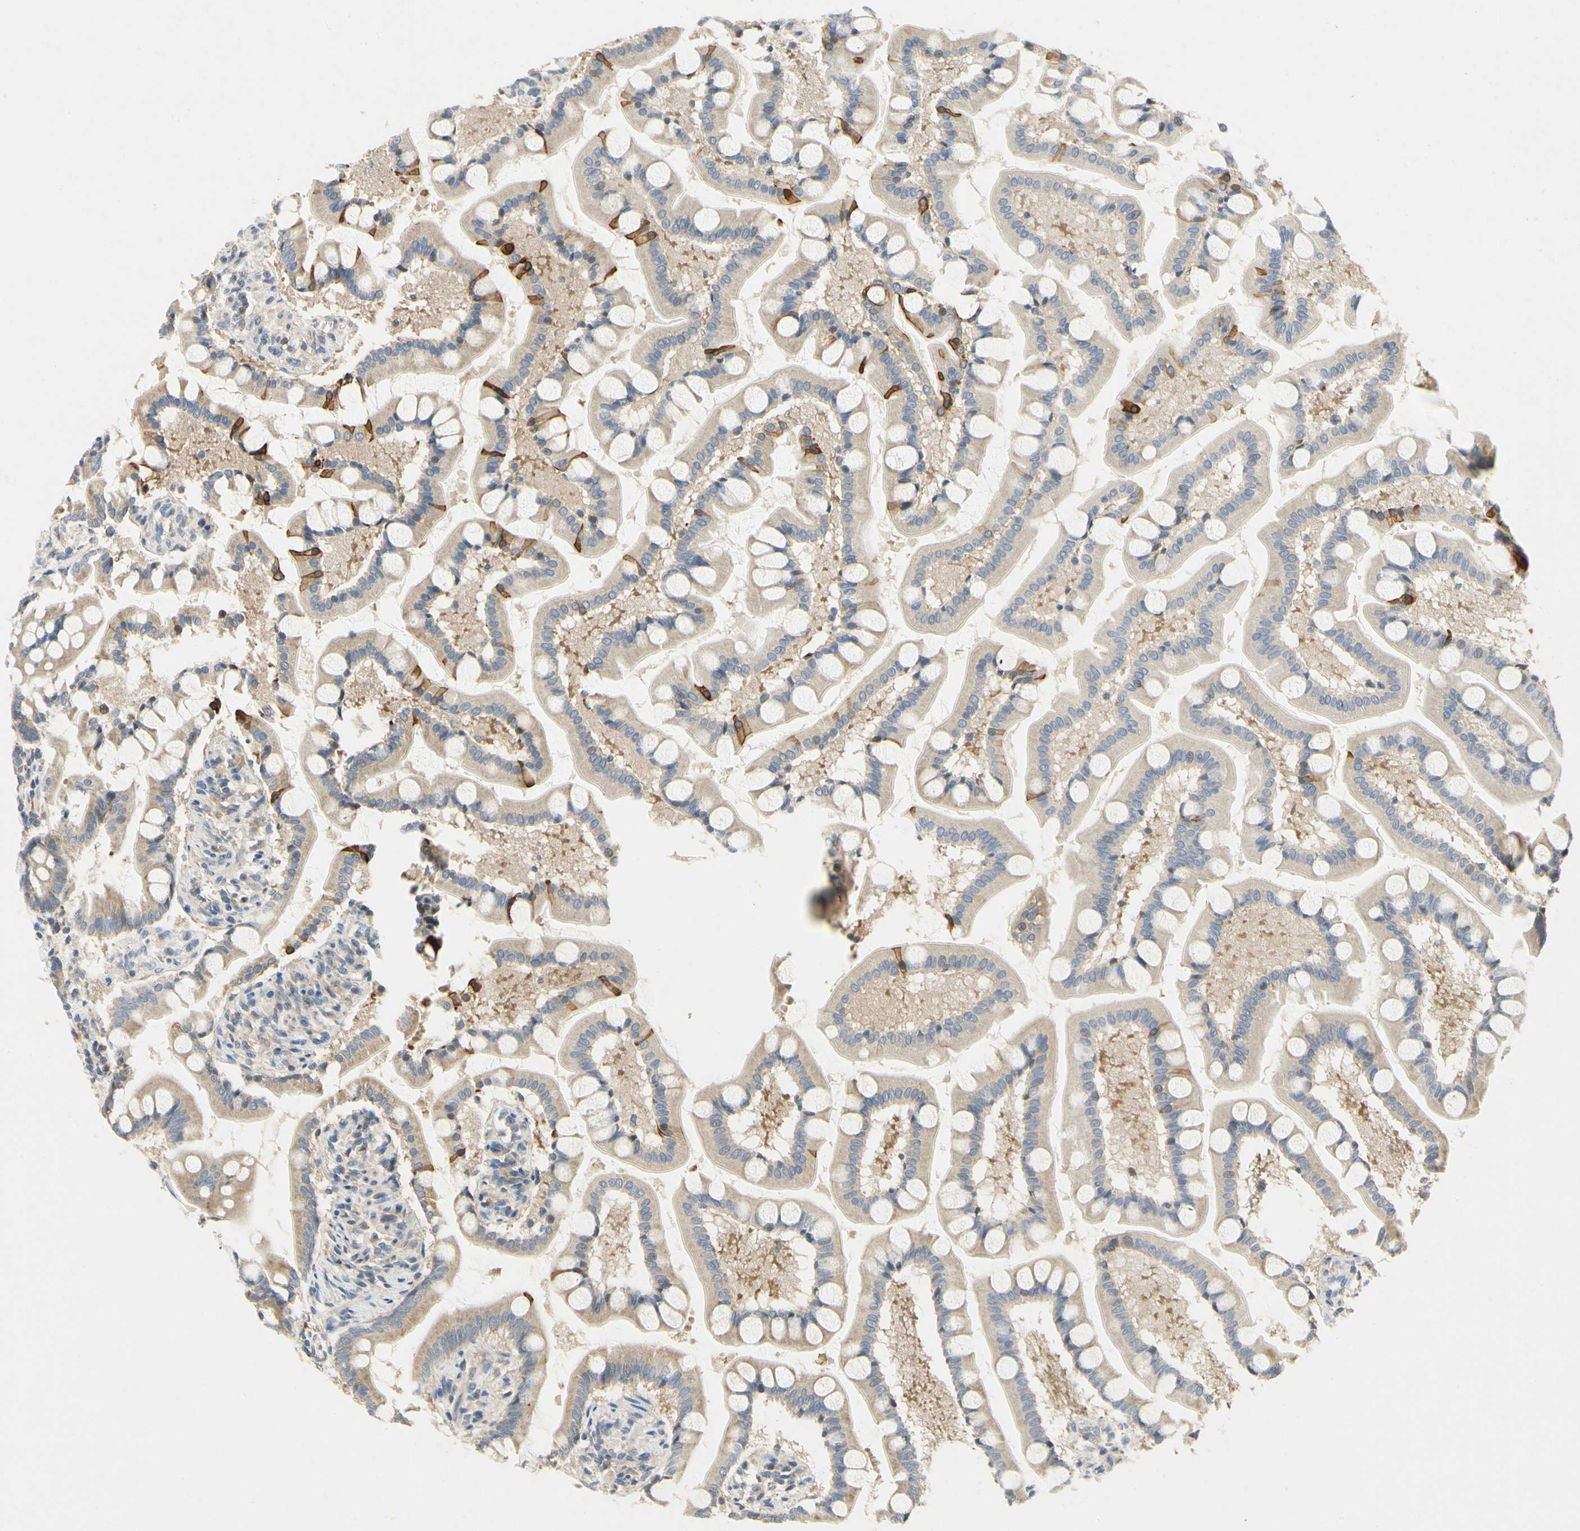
{"staining": {"intensity": "moderate", "quantity": ">75%", "location": "cytoplasmic/membranous"}, "tissue": "small intestine", "cell_type": "Glandular cells", "image_type": "normal", "snomed": [{"axis": "morphology", "description": "Normal tissue, NOS"}, {"axis": "topography", "description": "Small intestine"}], "caption": "Small intestine stained with immunohistochemistry displays moderate cytoplasmic/membranous expression in about >75% of glandular cells. The protein of interest is shown in brown color, while the nuclei are stained blue.", "gene": "KLHDC8B", "patient": {"sex": "male", "age": 41}}